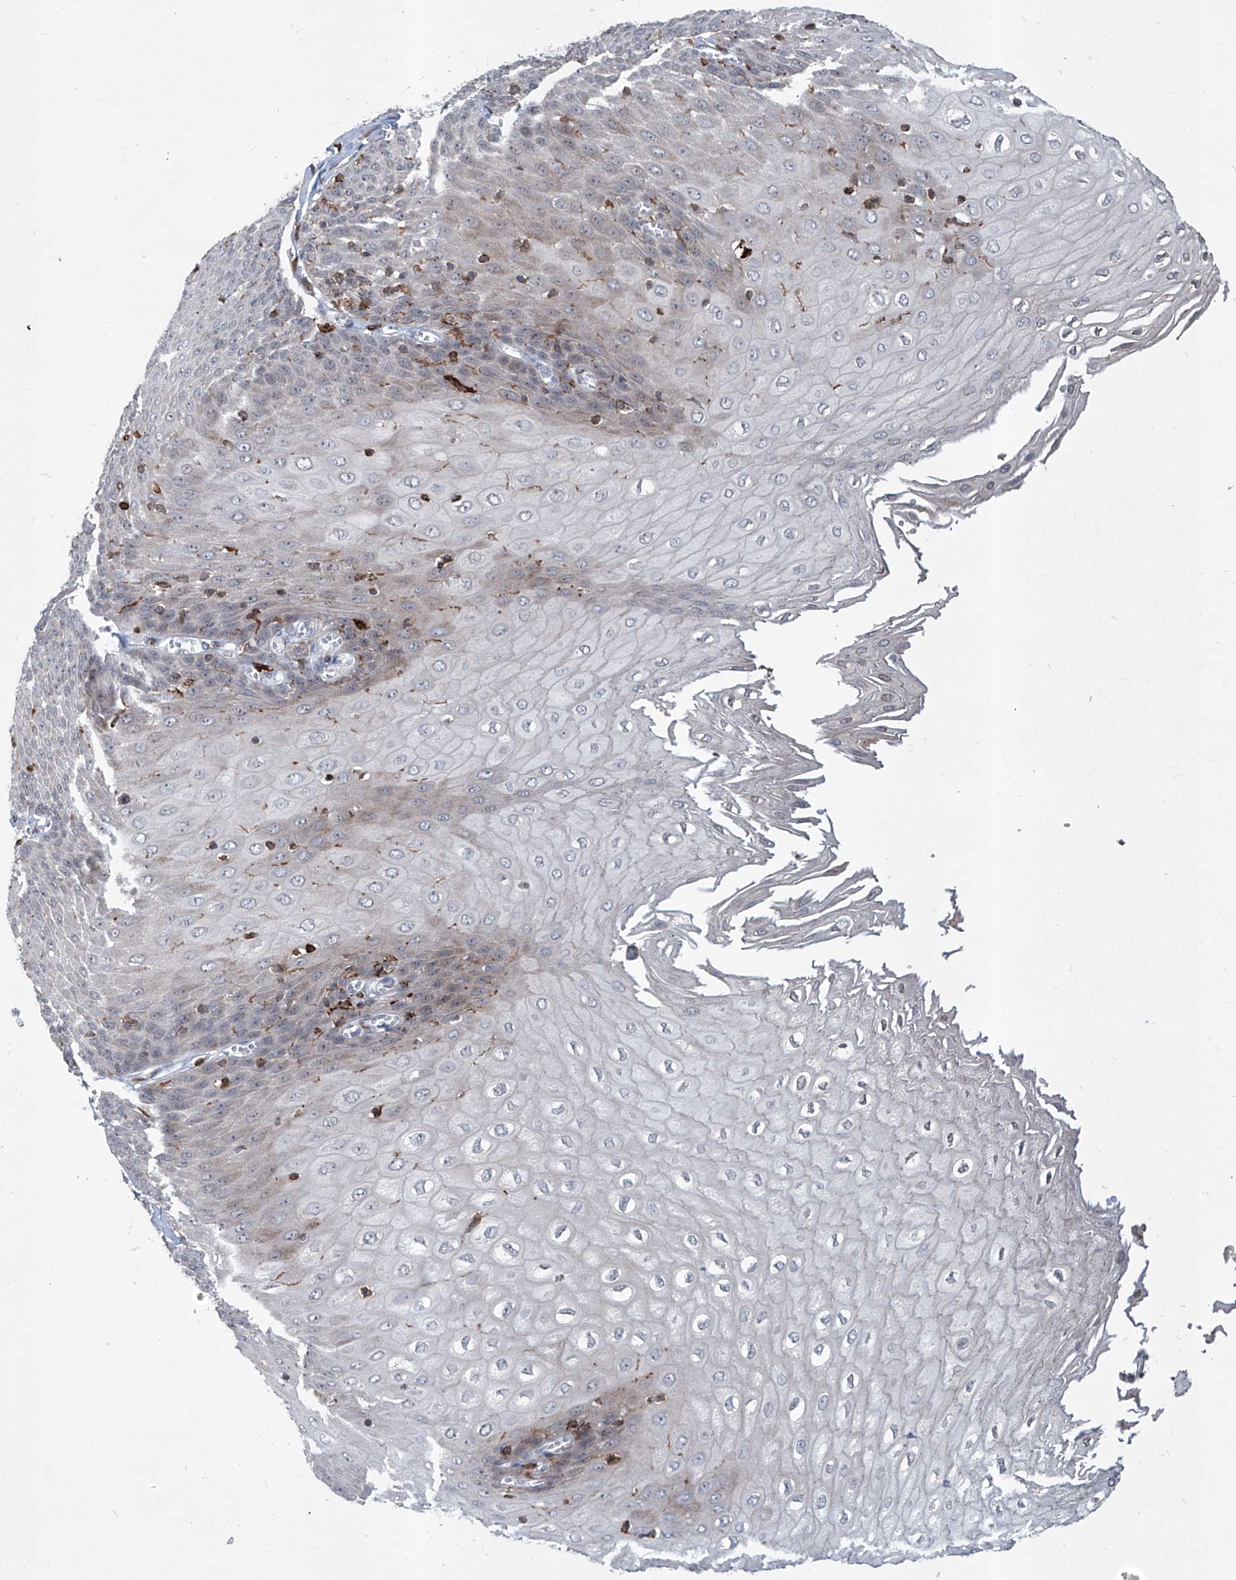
{"staining": {"intensity": "weak", "quantity": "25%-75%", "location": "cytoplasmic/membranous"}, "tissue": "esophagus", "cell_type": "Squamous epithelial cells", "image_type": "normal", "snomed": [{"axis": "morphology", "description": "Normal tissue, NOS"}, {"axis": "topography", "description": "Esophagus"}], "caption": "An image showing weak cytoplasmic/membranous expression in approximately 25%-75% of squamous epithelial cells in normal esophagus, as visualized by brown immunohistochemical staining.", "gene": "ZBTB48", "patient": {"sex": "male", "age": 60}}